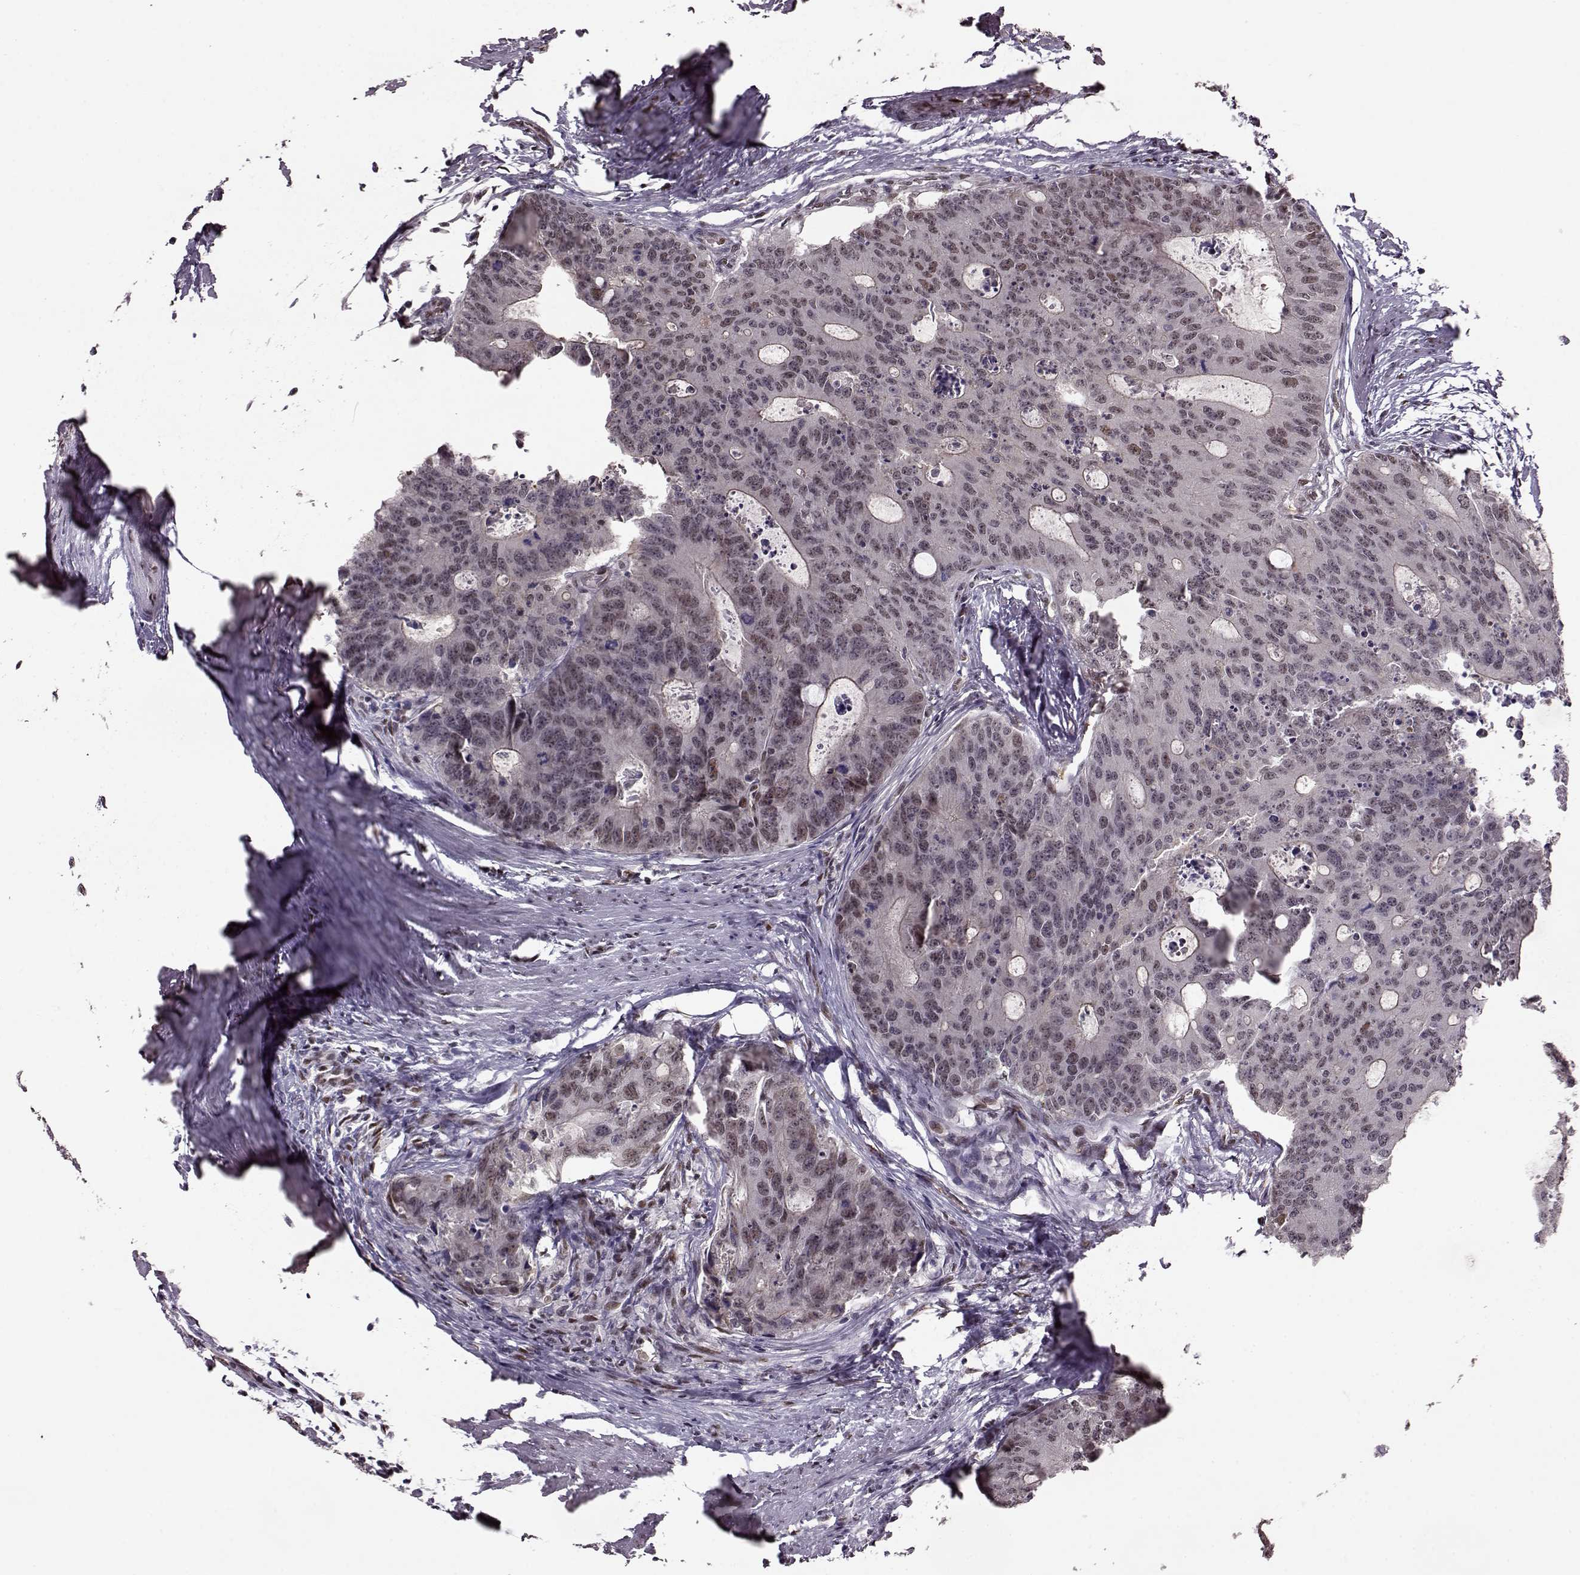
{"staining": {"intensity": "weak", "quantity": "25%-75%", "location": "nuclear"}, "tissue": "colorectal cancer", "cell_type": "Tumor cells", "image_type": "cancer", "snomed": [{"axis": "morphology", "description": "Adenocarcinoma, NOS"}, {"axis": "topography", "description": "Colon"}], "caption": "IHC micrograph of human adenocarcinoma (colorectal) stained for a protein (brown), which shows low levels of weak nuclear expression in approximately 25%-75% of tumor cells.", "gene": "FTO", "patient": {"sex": "male", "age": 67}}